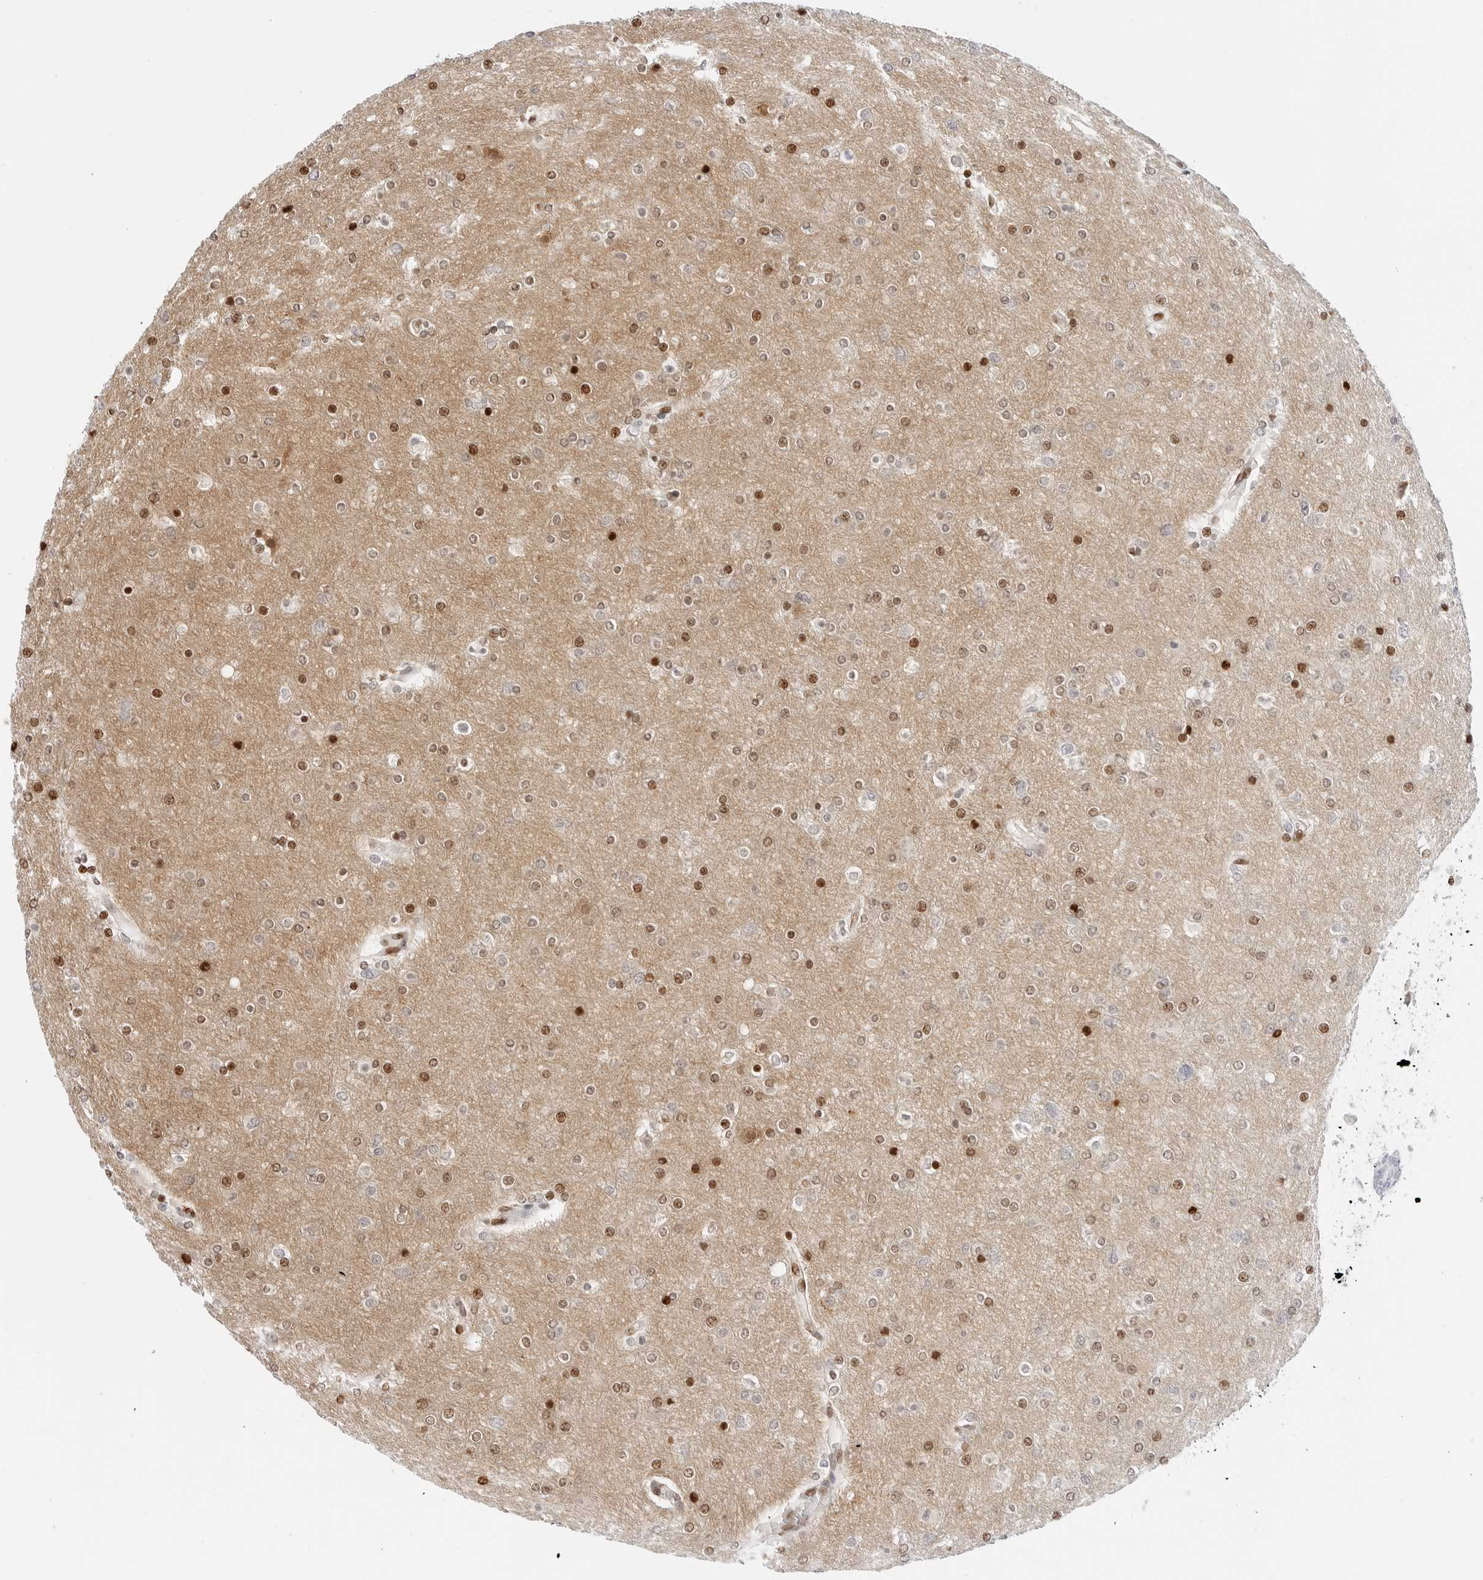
{"staining": {"intensity": "moderate", "quantity": "25%-75%", "location": "nuclear"}, "tissue": "glioma", "cell_type": "Tumor cells", "image_type": "cancer", "snomed": [{"axis": "morphology", "description": "Glioma, malignant, High grade"}, {"axis": "topography", "description": "Cerebral cortex"}], "caption": "Immunohistochemical staining of glioma displays medium levels of moderate nuclear protein staining in approximately 25%-75% of tumor cells. (IHC, brightfield microscopy, high magnification).", "gene": "SPIDR", "patient": {"sex": "female", "age": 36}}